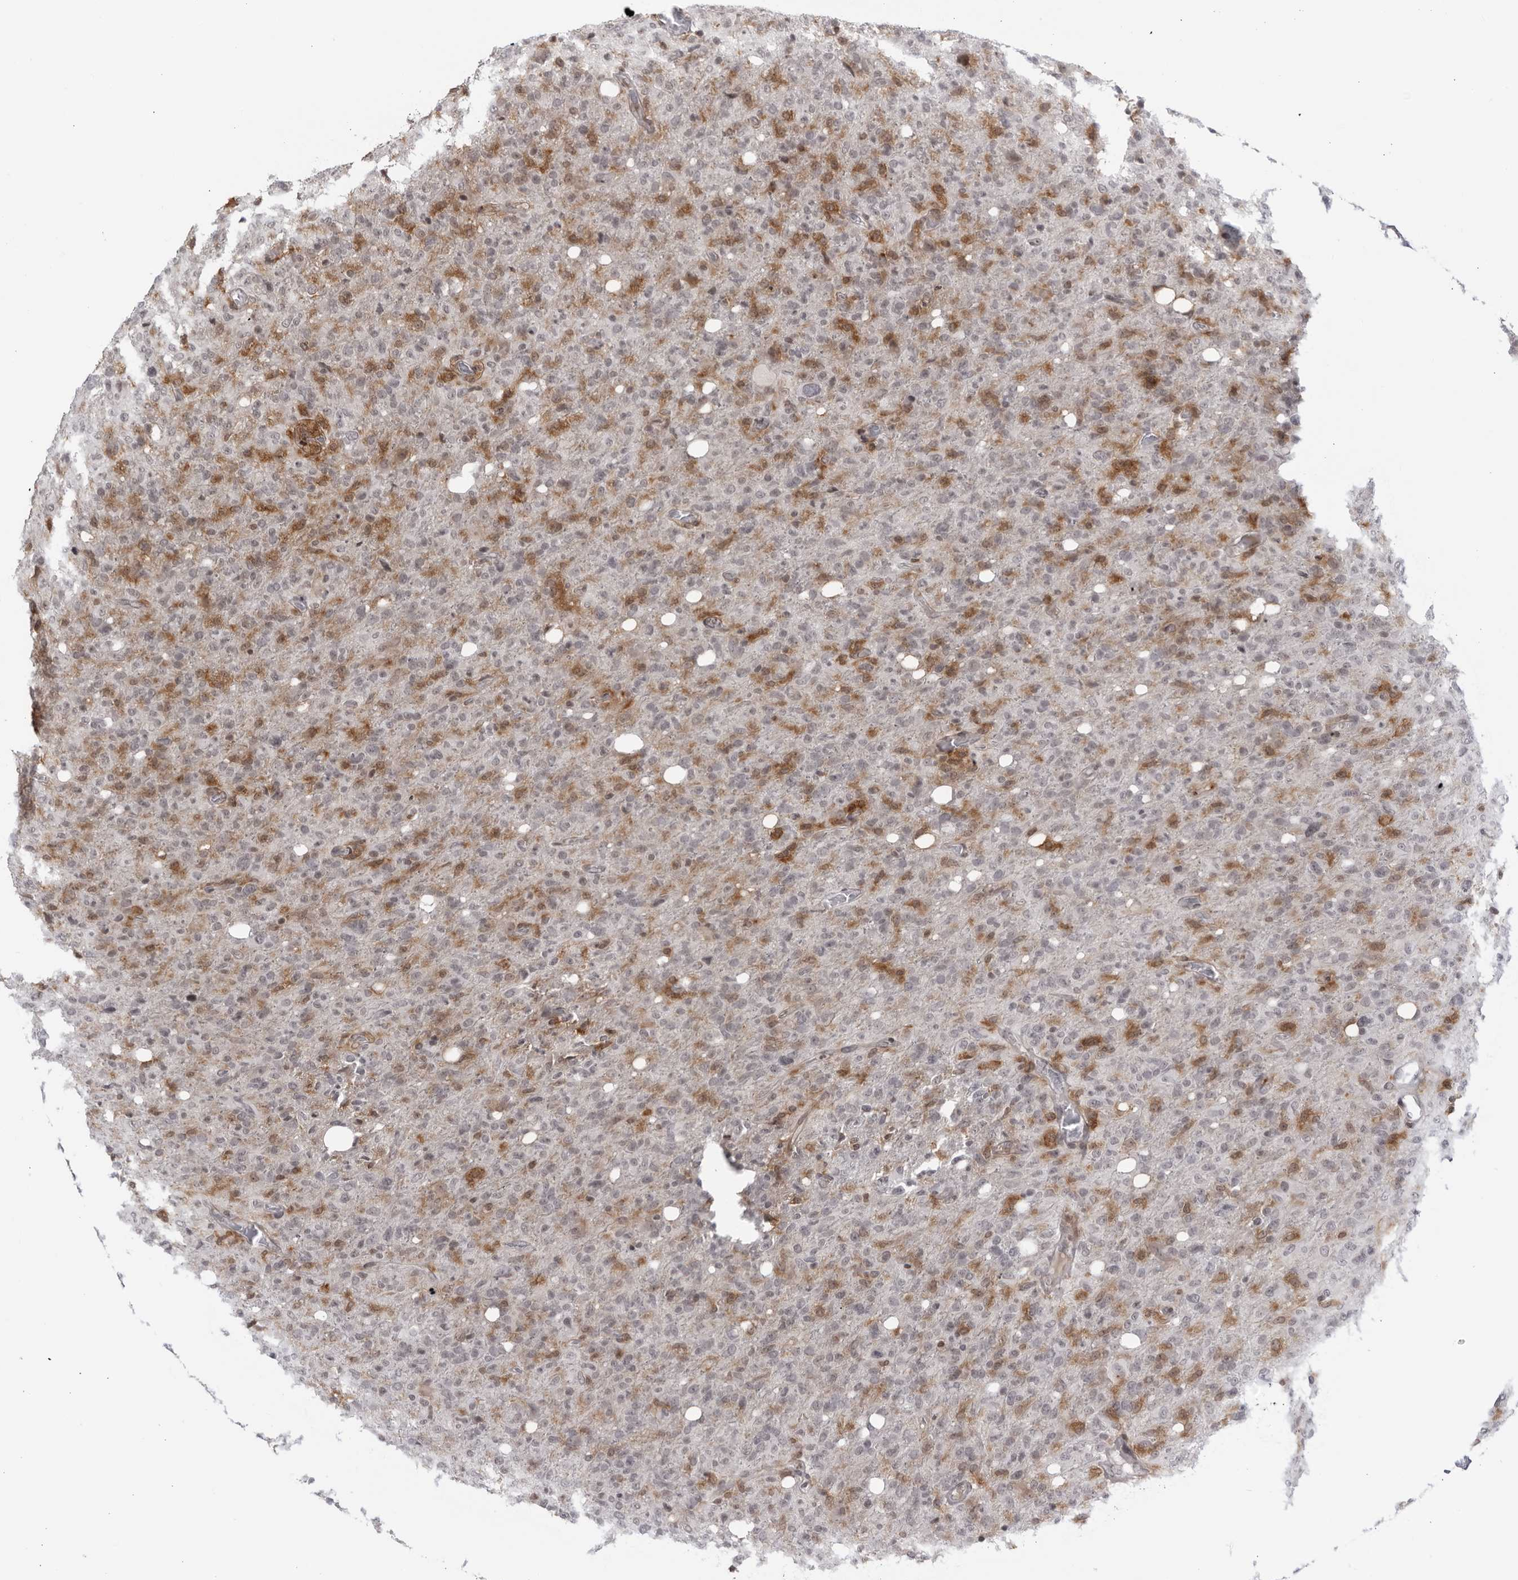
{"staining": {"intensity": "moderate", "quantity": "<25%", "location": "cytoplasmic/membranous,nuclear"}, "tissue": "glioma", "cell_type": "Tumor cells", "image_type": "cancer", "snomed": [{"axis": "morphology", "description": "Glioma, malignant, High grade"}, {"axis": "topography", "description": "Brain"}], "caption": "A brown stain shows moderate cytoplasmic/membranous and nuclear positivity of a protein in glioma tumor cells. (DAB IHC, brown staining for protein, blue staining for nuclei).", "gene": "DTL", "patient": {"sex": "female", "age": 57}}